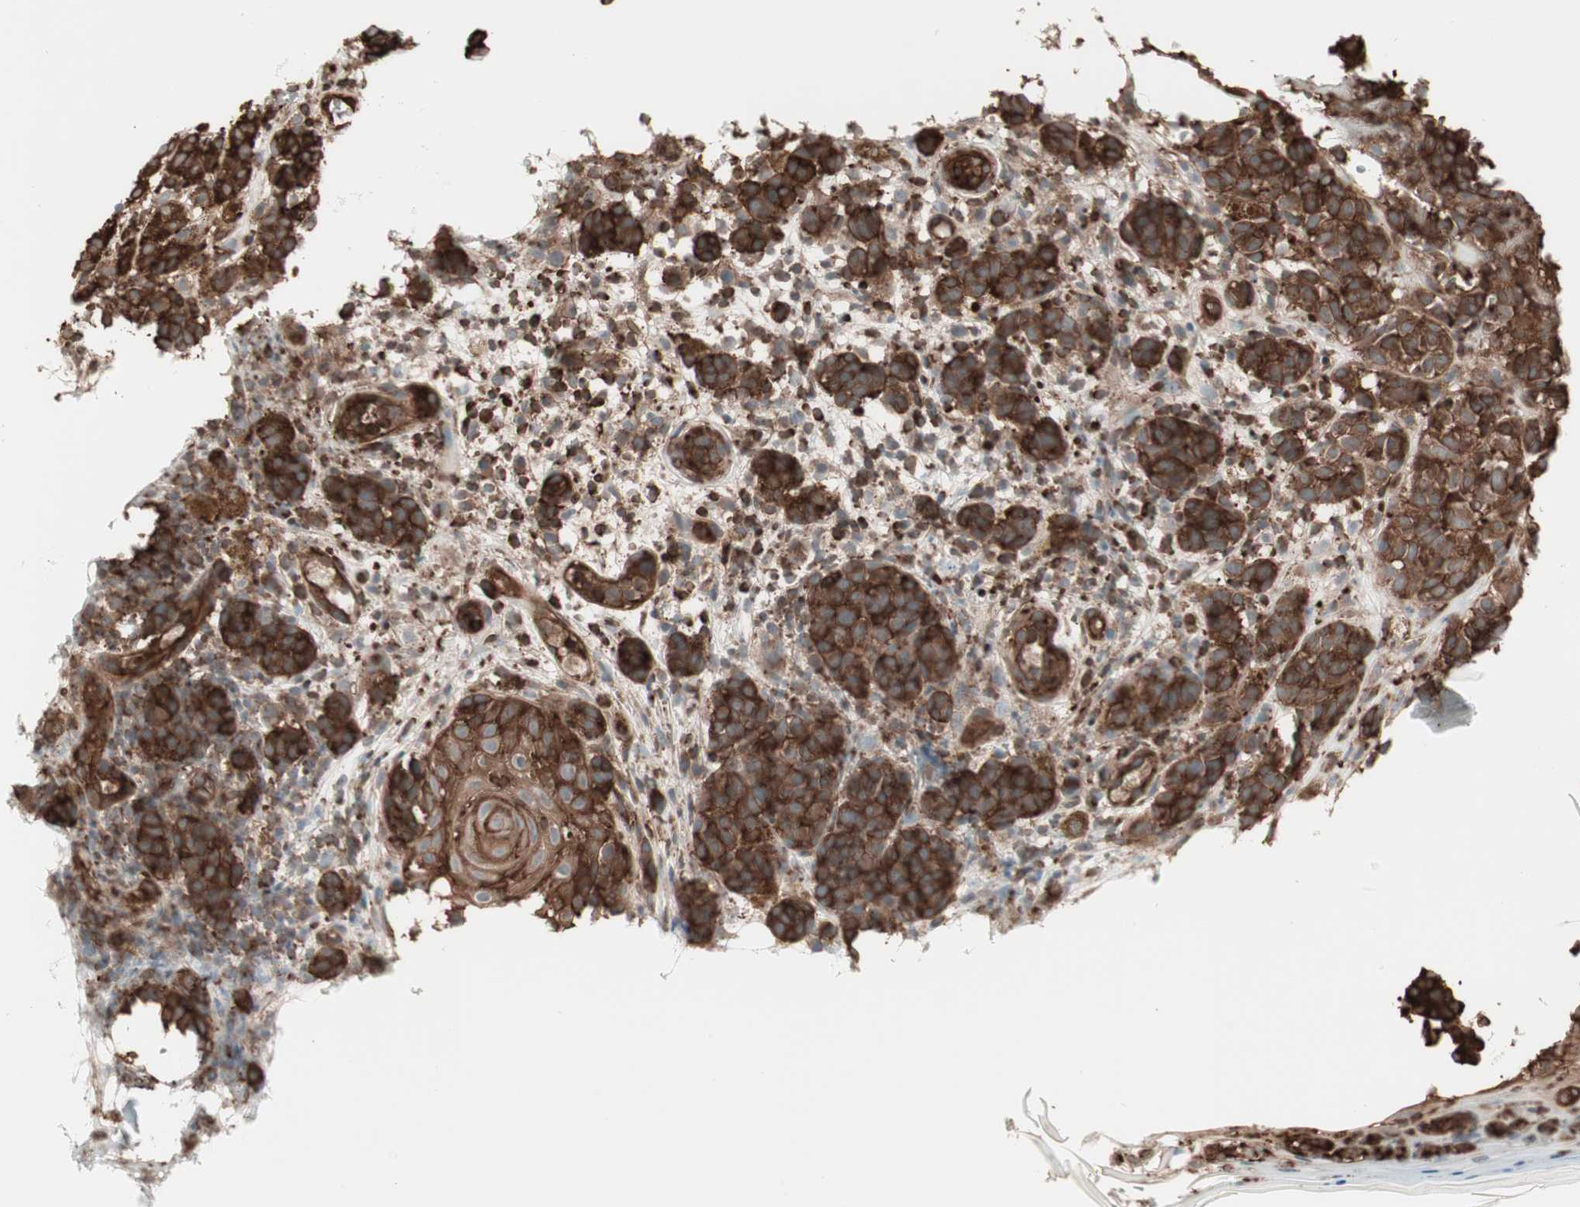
{"staining": {"intensity": "strong", "quantity": ">75%", "location": "cytoplasmic/membranous"}, "tissue": "melanoma", "cell_type": "Tumor cells", "image_type": "cancer", "snomed": [{"axis": "morphology", "description": "Malignant melanoma, NOS"}, {"axis": "topography", "description": "Skin"}], "caption": "Malignant melanoma stained with a protein marker exhibits strong staining in tumor cells.", "gene": "TCP11L1", "patient": {"sex": "male", "age": 64}}